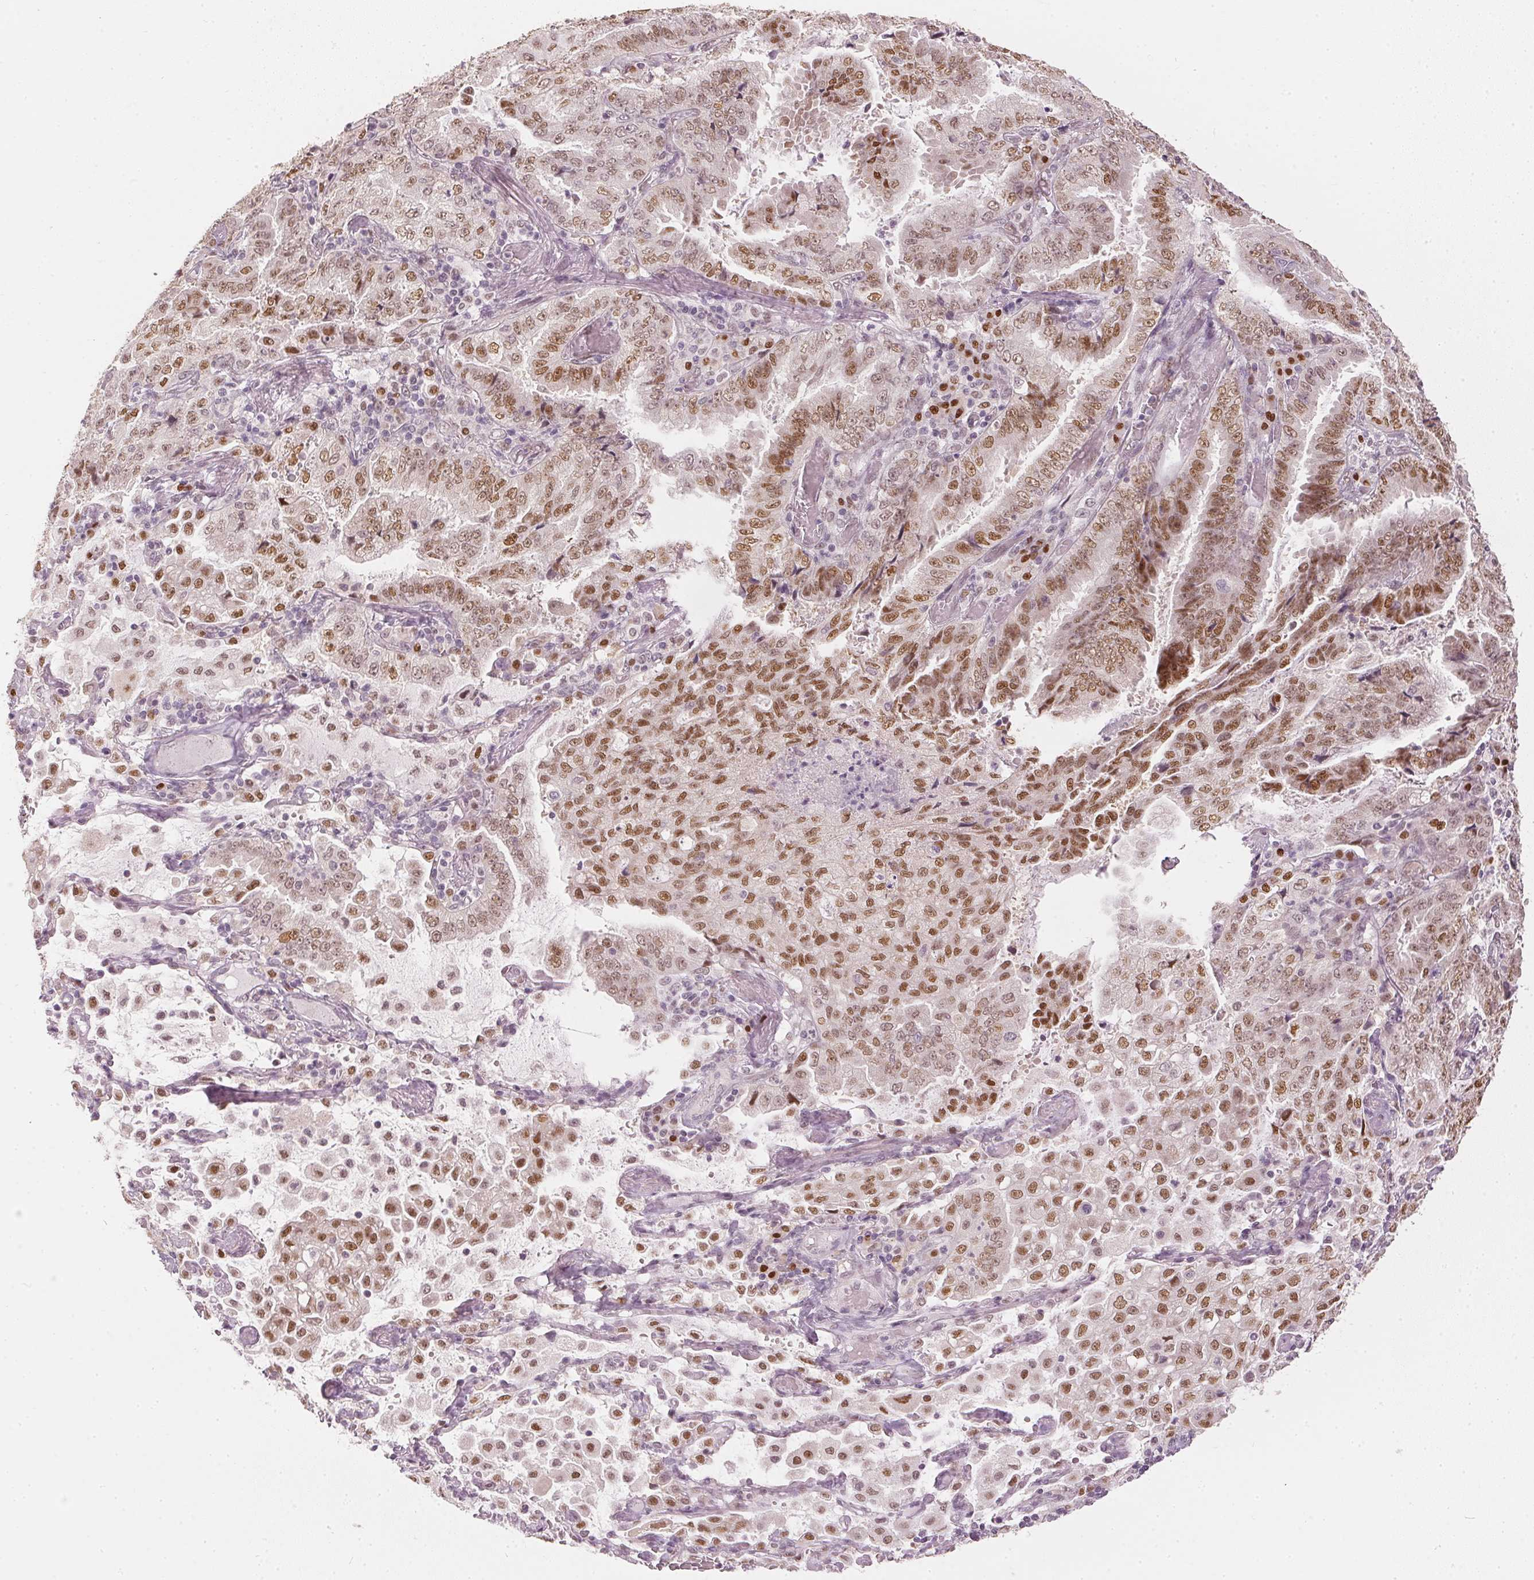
{"staining": {"intensity": "moderate", "quantity": "25%-75%", "location": "nuclear"}, "tissue": "lung cancer", "cell_type": "Tumor cells", "image_type": "cancer", "snomed": [{"axis": "morphology", "description": "Aneuploidy"}, {"axis": "morphology", "description": "Adenocarcinoma, NOS"}, {"axis": "morphology", "description": "Adenocarcinoma, metastatic, NOS"}, {"axis": "topography", "description": "Lymph node"}, {"axis": "topography", "description": "Lung"}], "caption": "Immunohistochemical staining of lung adenocarcinoma shows medium levels of moderate nuclear staining in approximately 25%-75% of tumor cells.", "gene": "SLC39A3", "patient": {"sex": "female", "age": 48}}